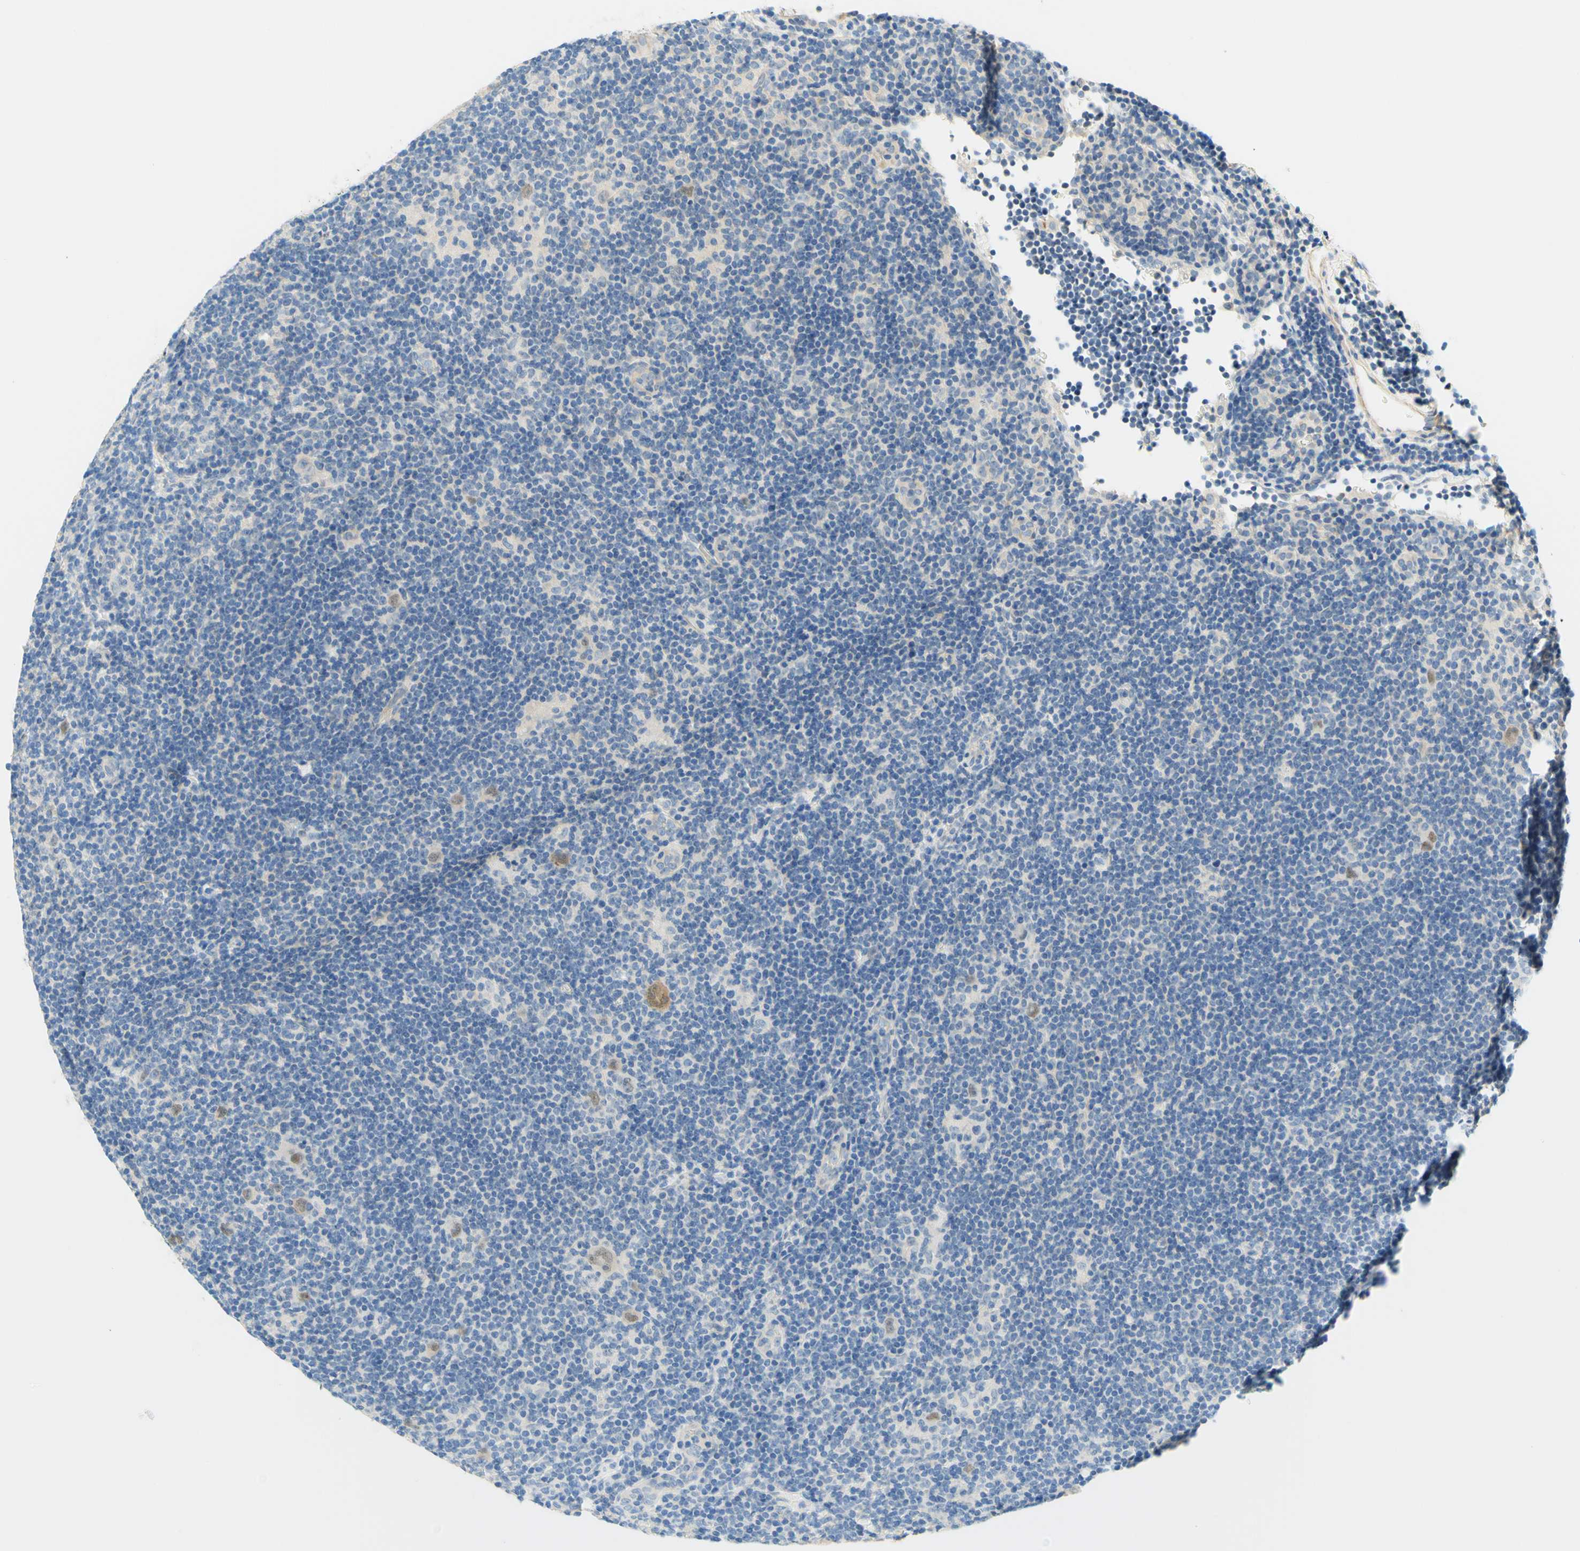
{"staining": {"intensity": "weak", "quantity": ">75%", "location": "cytoplasmic/membranous"}, "tissue": "lymphoma", "cell_type": "Tumor cells", "image_type": "cancer", "snomed": [{"axis": "morphology", "description": "Hodgkin's disease, NOS"}, {"axis": "topography", "description": "Lymph node"}], "caption": "A high-resolution image shows immunohistochemistry (IHC) staining of Hodgkin's disease, which shows weak cytoplasmic/membranous staining in approximately >75% of tumor cells.", "gene": "ENTREP2", "patient": {"sex": "female", "age": 57}}